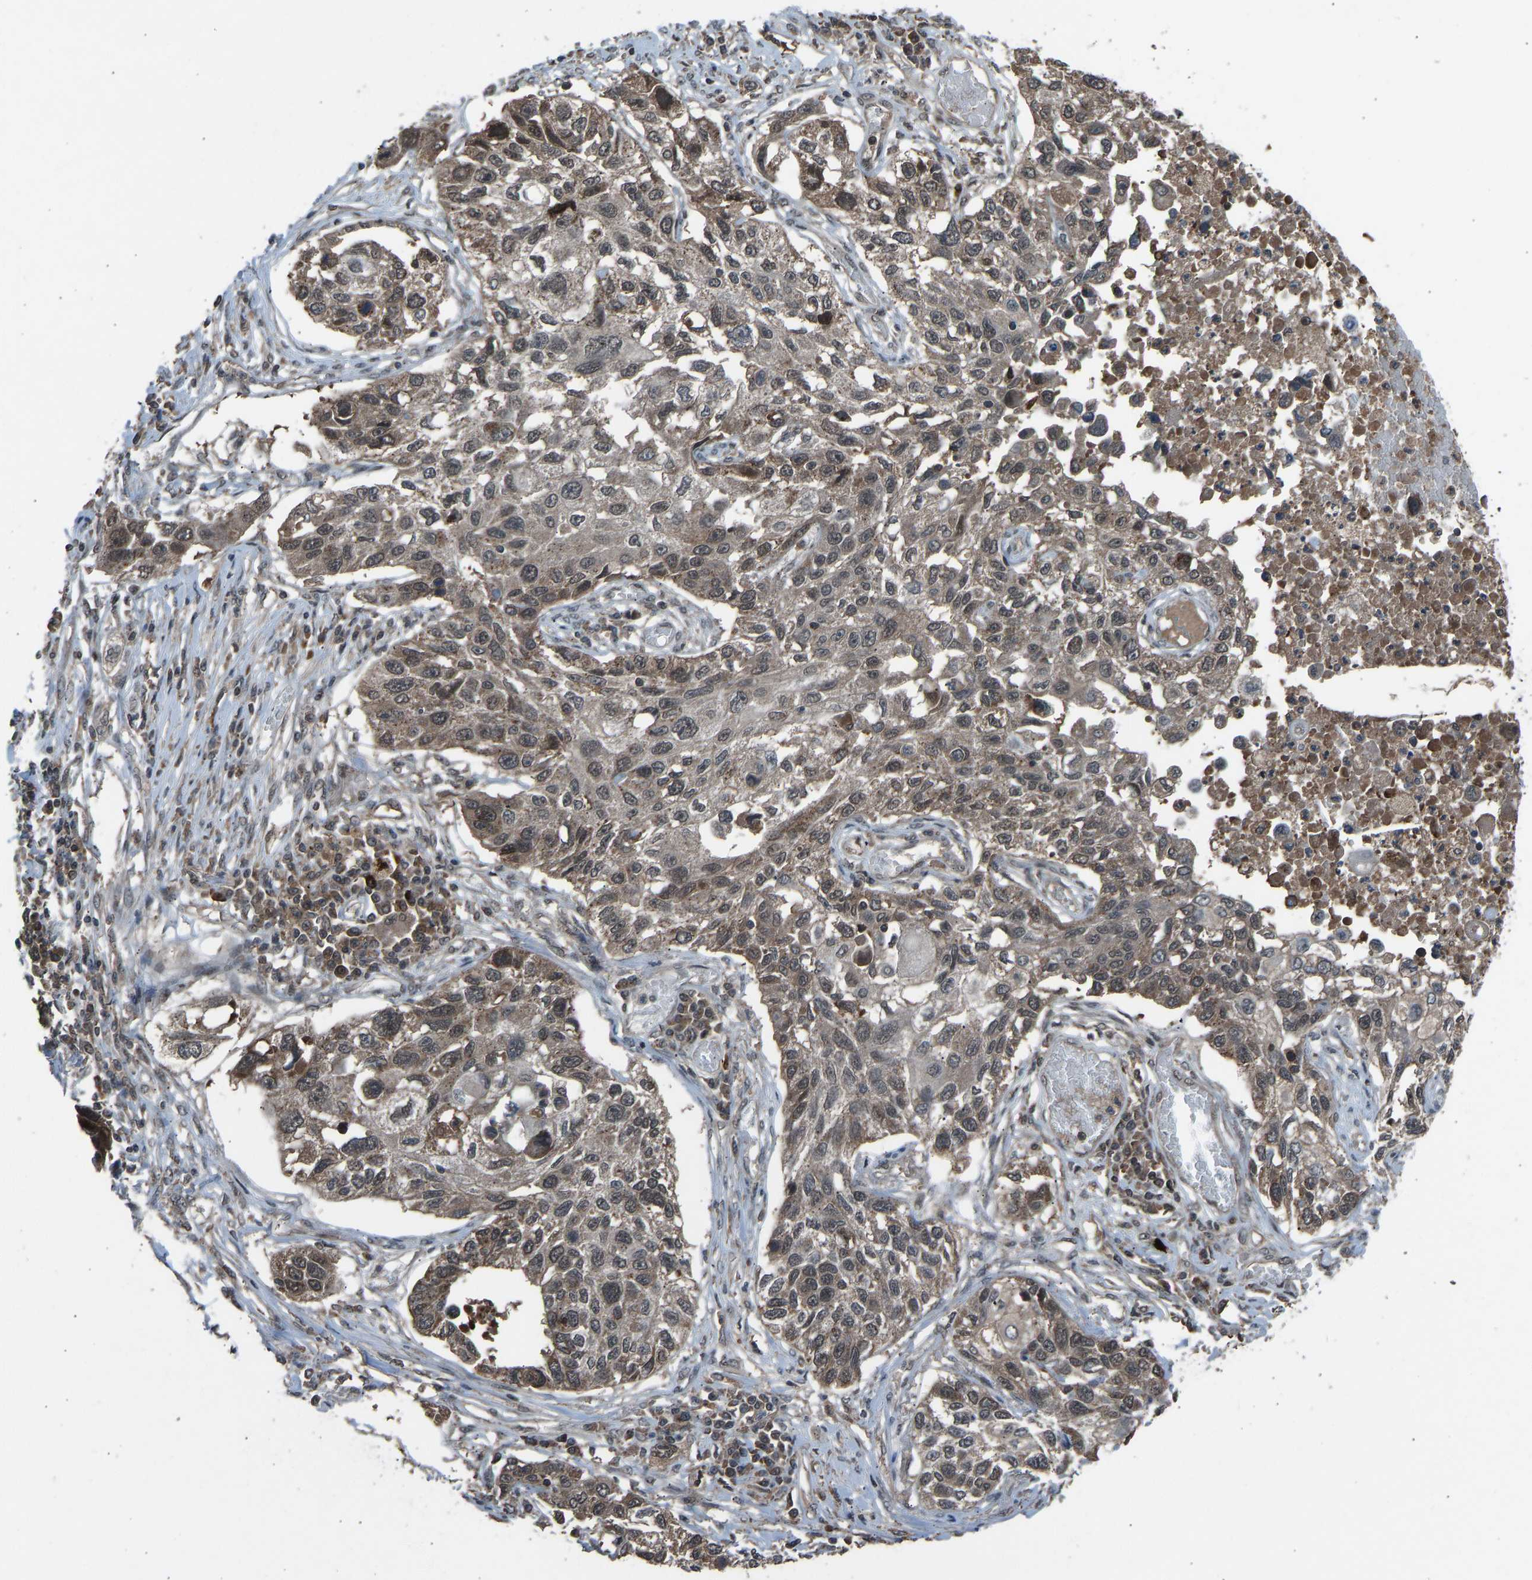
{"staining": {"intensity": "weak", "quantity": ">75%", "location": "cytoplasmic/membranous"}, "tissue": "lung cancer", "cell_type": "Tumor cells", "image_type": "cancer", "snomed": [{"axis": "morphology", "description": "Squamous cell carcinoma, NOS"}, {"axis": "topography", "description": "Lung"}], "caption": "The immunohistochemical stain labels weak cytoplasmic/membranous positivity in tumor cells of lung cancer (squamous cell carcinoma) tissue.", "gene": "SLC43A1", "patient": {"sex": "male", "age": 71}}